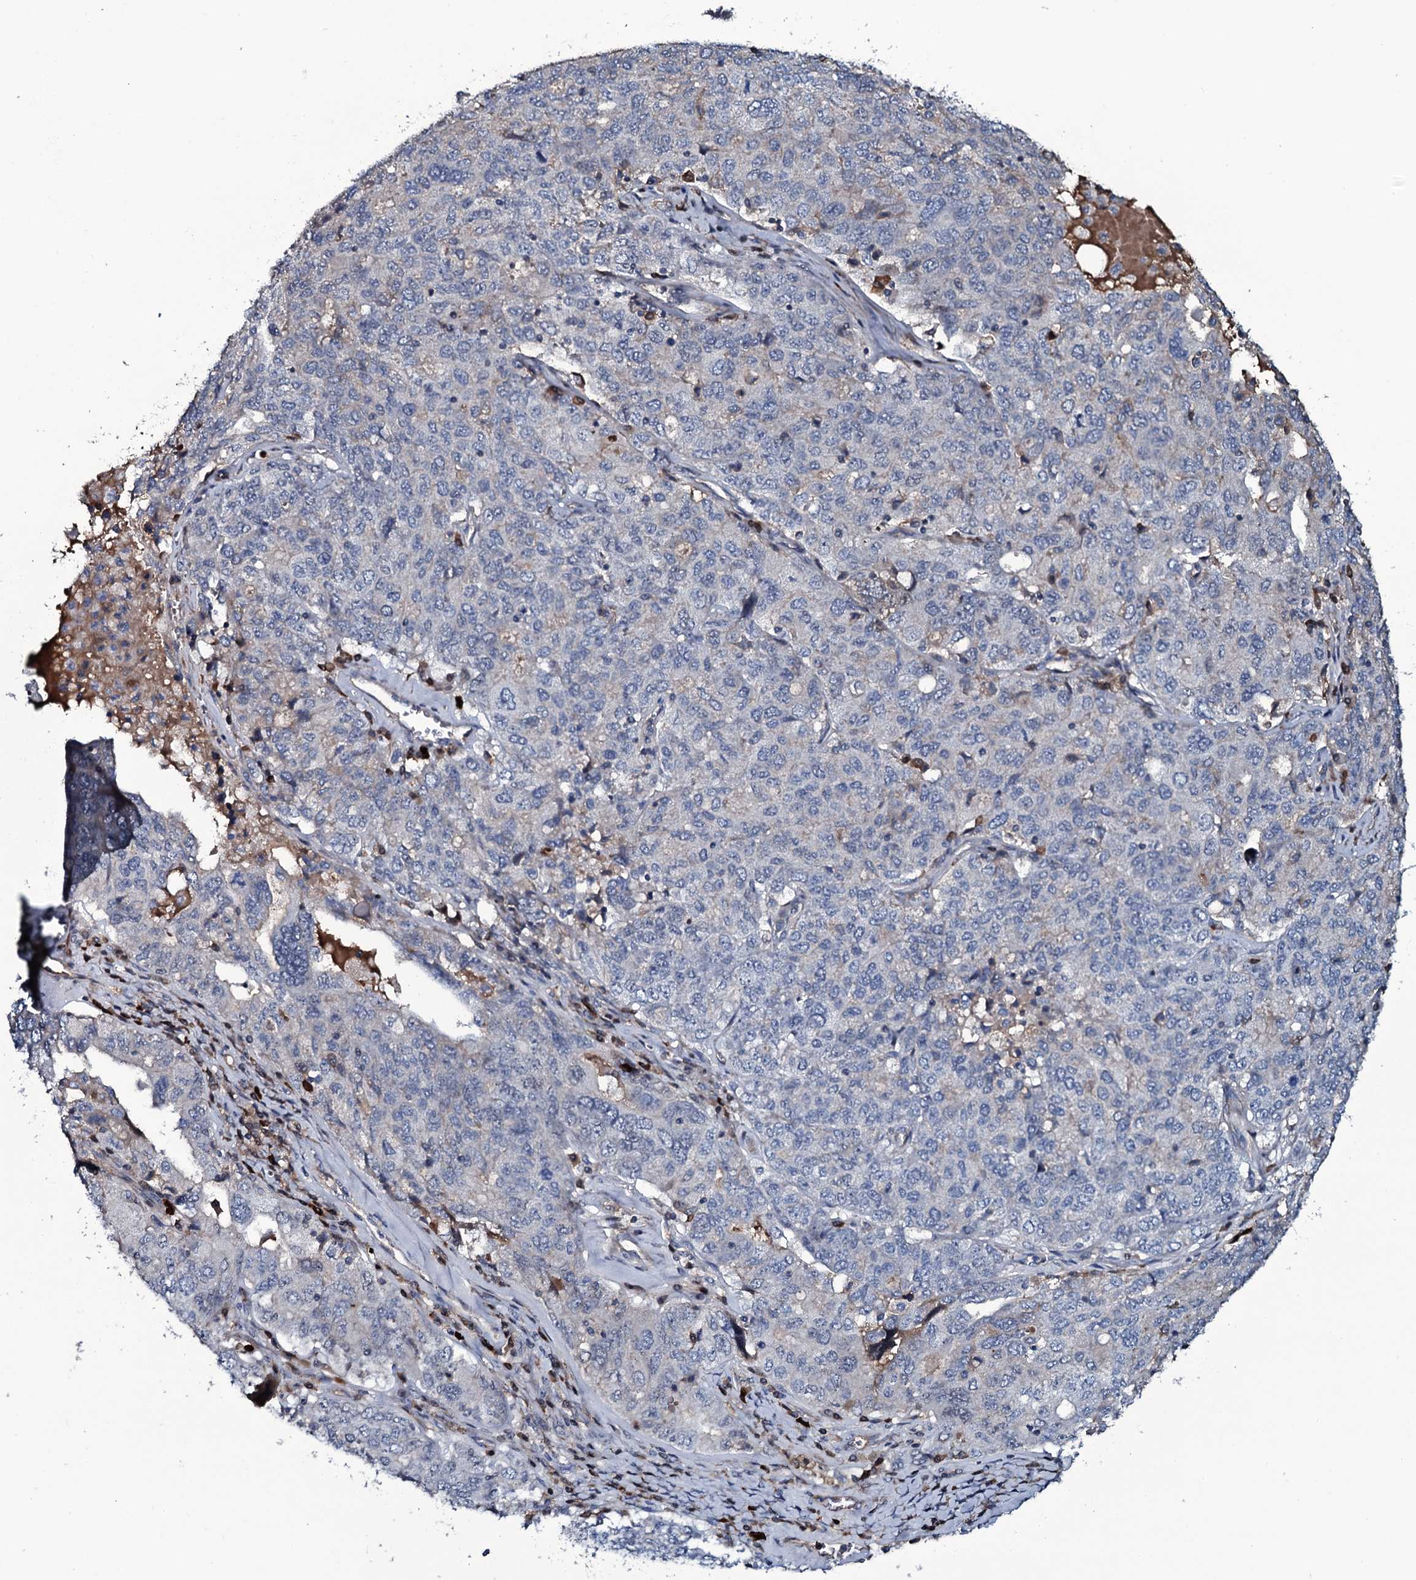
{"staining": {"intensity": "negative", "quantity": "none", "location": "none"}, "tissue": "ovarian cancer", "cell_type": "Tumor cells", "image_type": "cancer", "snomed": [{"axis": "morphology", "description": "Carcinoma, endometroid"}, {"axis": "topography", "description": "Ovary"}], "caption": "This is a histopathology image of immunohistochemistry staining of ovarian endometroid carcinoma, which shows no staining in tumor cells.", "gene": "LYG2", "patient": {"sex": "female", "age": 62}}